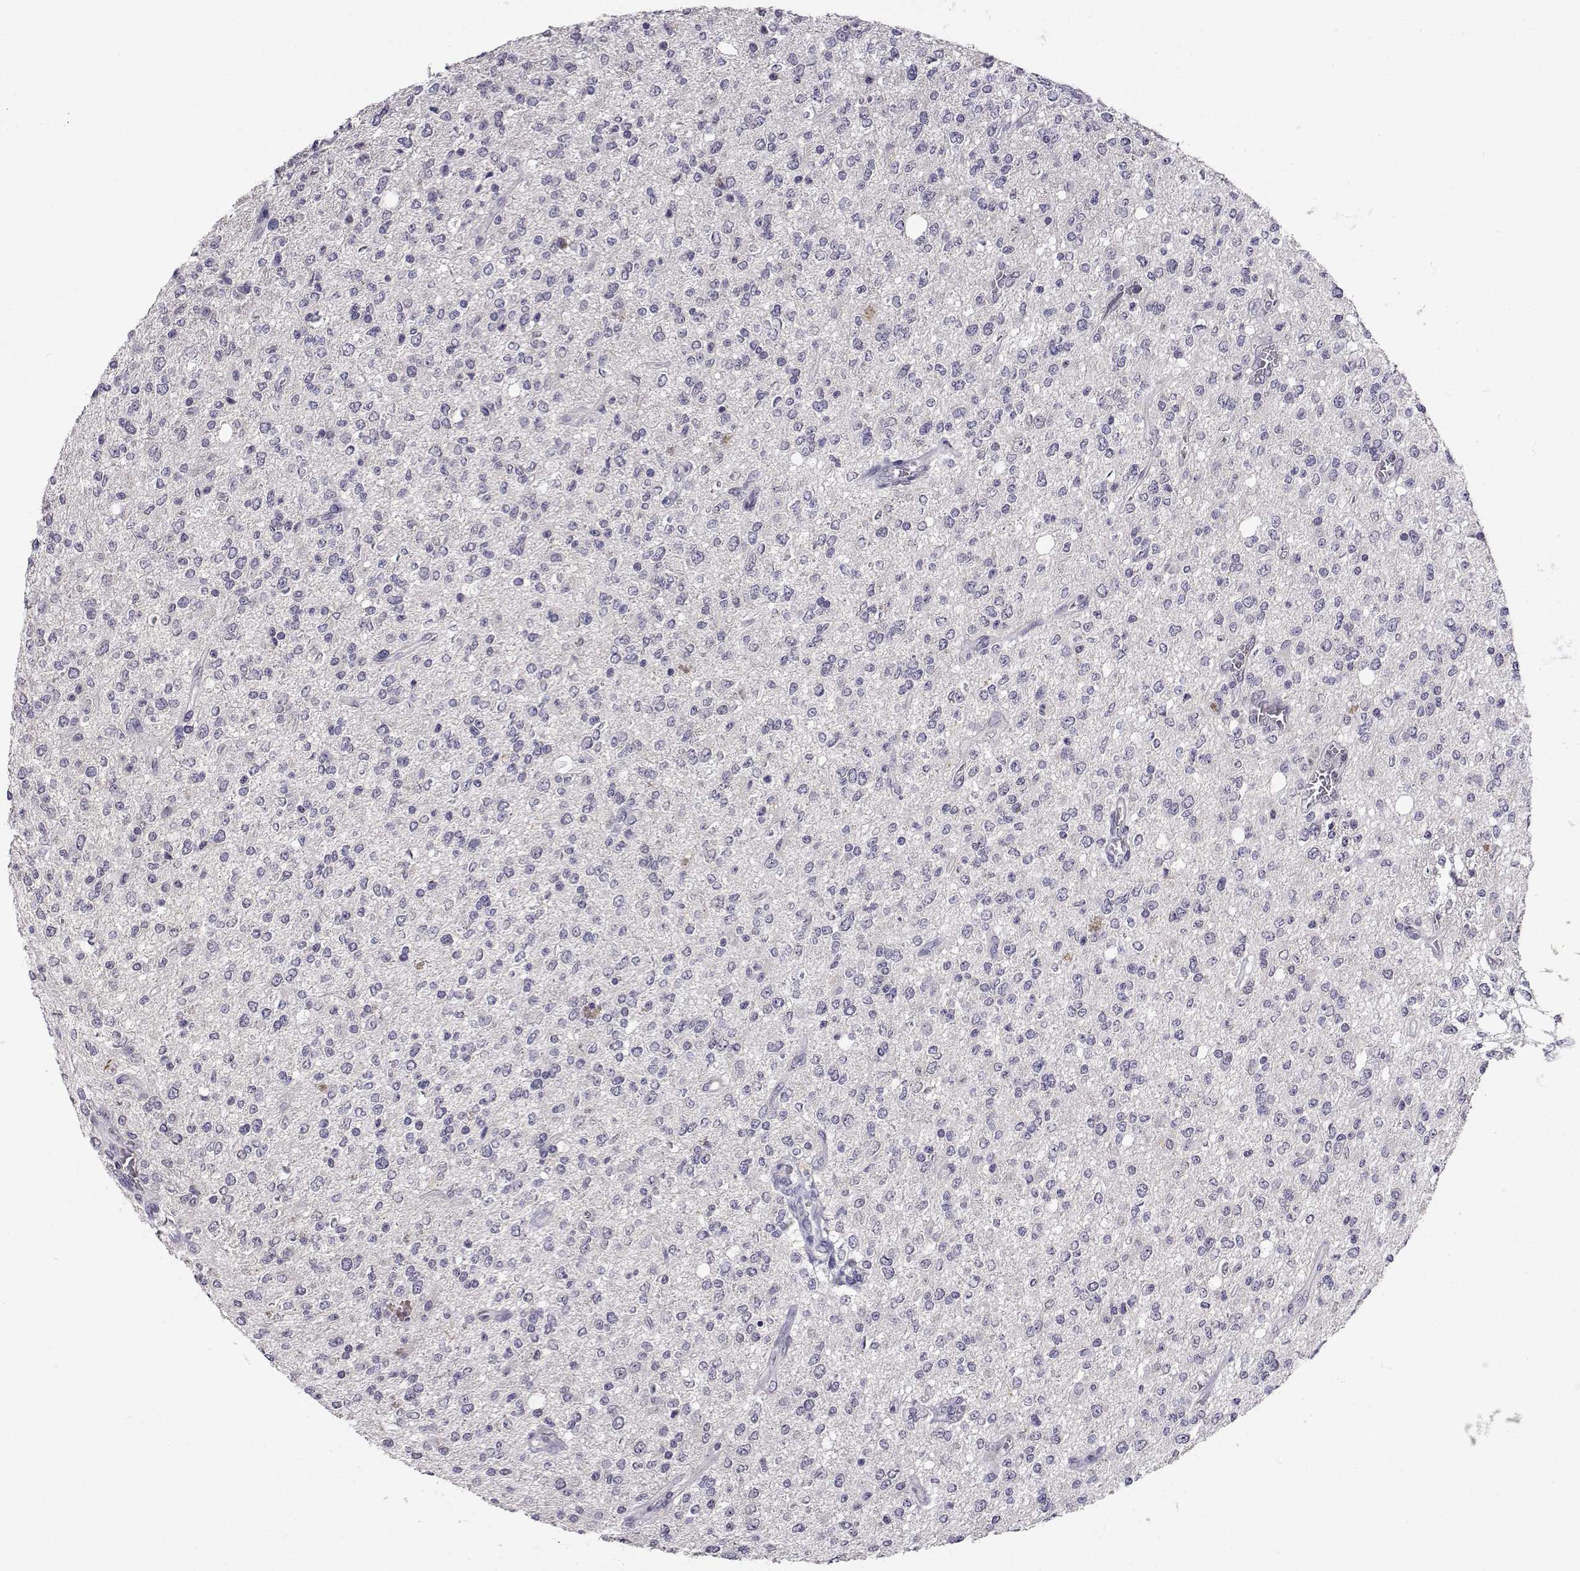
{"staining": {"intensity": "negative", "quantity": "none", "location": "none"}, "tissue": "glioma", "cell_type": "Tumor cells", "image_type": "cancer", "snomed": [{"axis": "morphology", "description": "Glioma, malignant, Low grade"}, {"axis": "topography", "description": "Brain"}], "caption": "Micrograph shows no significant protein expression in tumor cells of glioma.", "gene": "SLC6A3", "patient": {"sex": "male", "age": 67}}